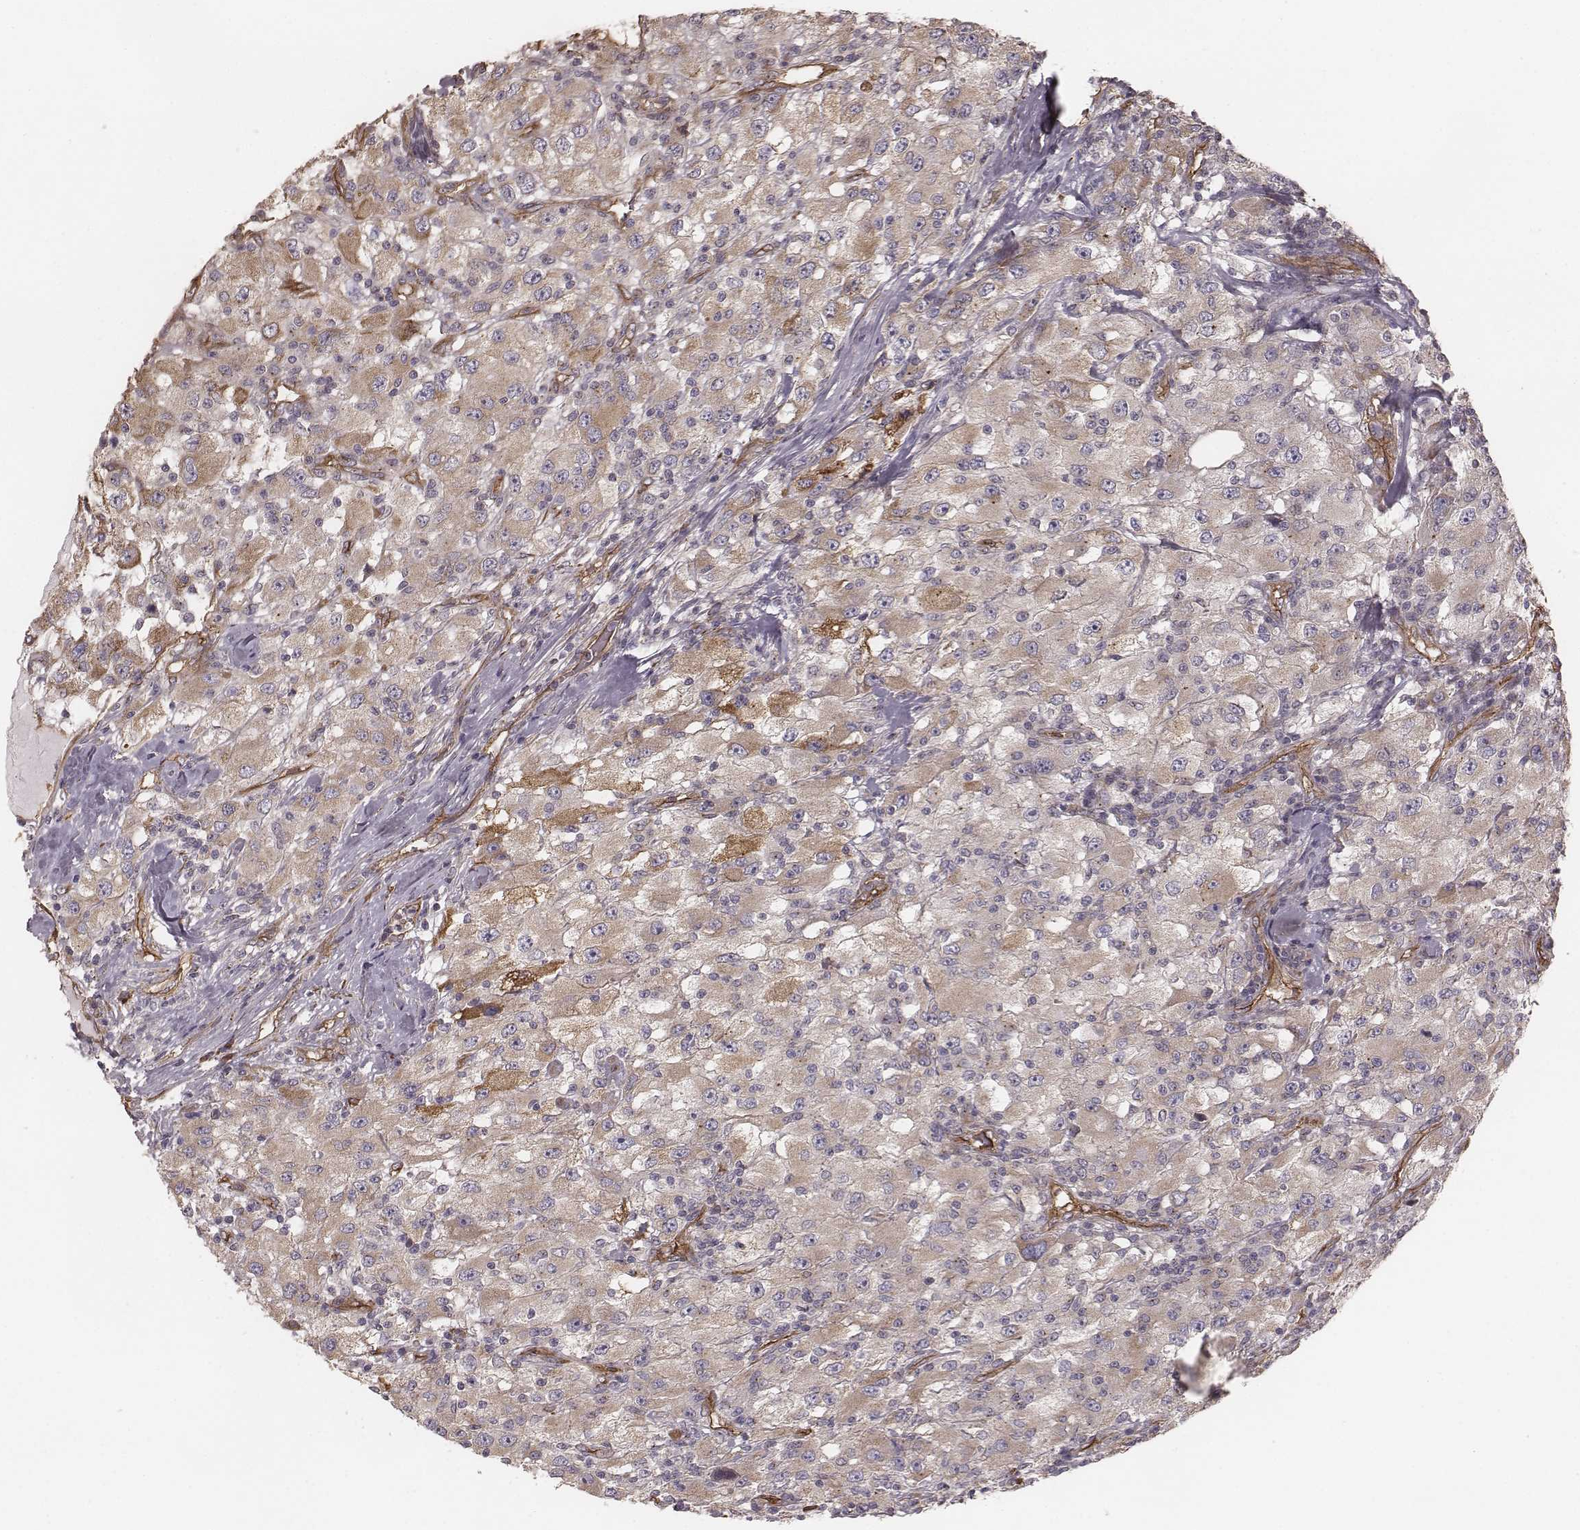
{"staining": {"intensity": "moderate", "quantity": "<25%", "location": "cytoplasmic/membranous"}, "tissue": "renal cancer", "cell_type": "Tumor cells", "image_type": "cancer", "snomed": [{"axis": "morphology", "description": "Adenocarcinoma, NOS"}, {"axis": "topography", "description": "Kidney"}], "caption": "Immunohistochemistry photomicrograph of renal cancer (adenocarcinoma) stained for a protein (brown), which reveals low levels of moderate cytoplasmic/membranous positivity in approximately <25% of tumor cells.", "gene": "PALMD", "patient": {"sex": "female", "age": 67}}